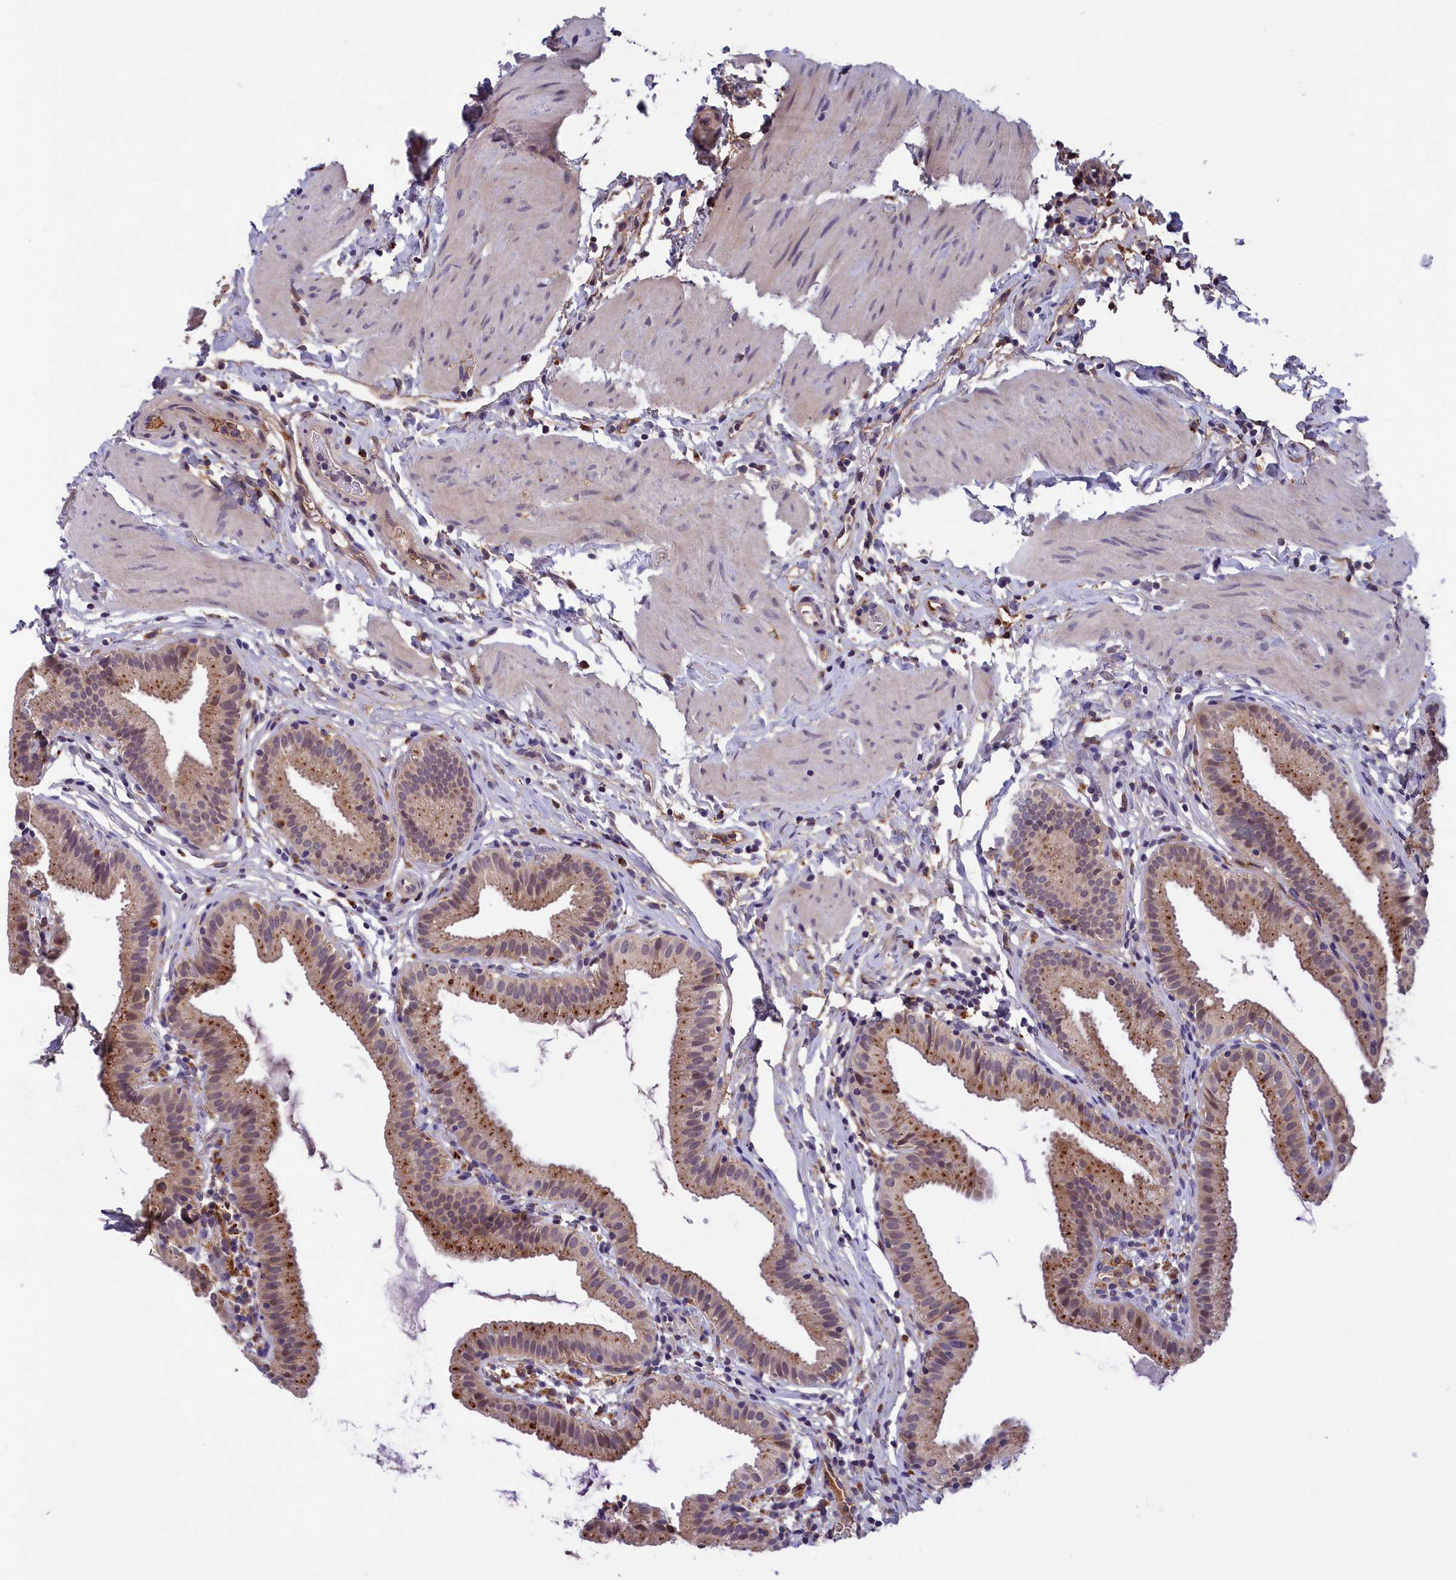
{"staining": {"intensity": "moderate", "quantity": ">75%", "location": "cytoplasmic/membranous"}, "tissue": "gallbladder", "cell_type": "Glandular cells", "image_type": "normal", "snomed": [{"axis": "morphology", "description": "Normal tissue, NOS"}, {"axis": "topography", "description": "Gallbladder"}], "caption": "A high-resolution image shows IHC staining of unremarkable gallbladder, which displays moderate cytoplasmic/membranous expression in approximately >75% of glandular cells.", "gene": "STYX", "patient": {"sex": "female", "age": 46}}